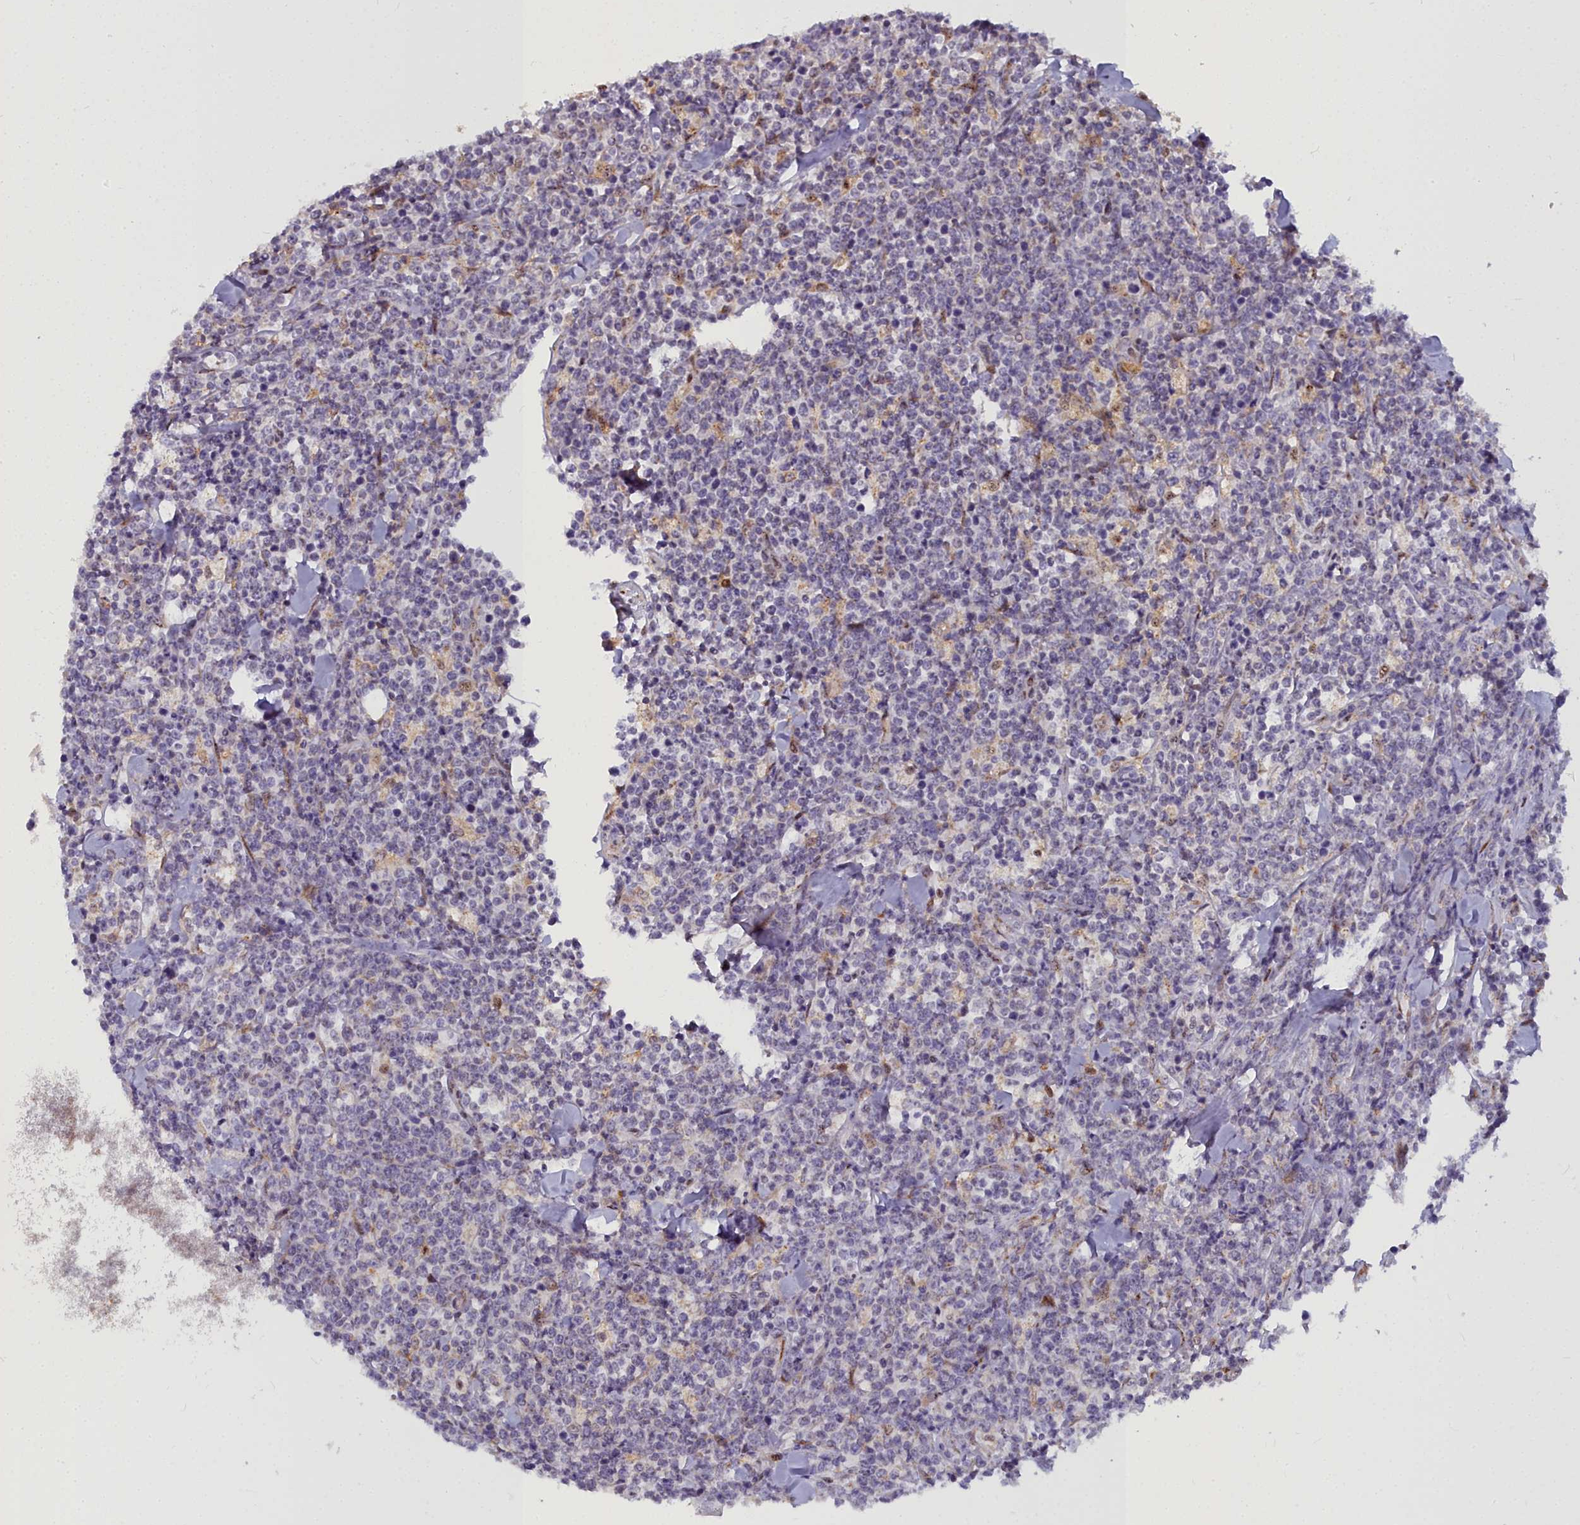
{"staining": {"intensity": "negative", "quantity": "none", "location": "none"}, "tissue": "lymphoma", "cell_type": "Tumor cells", "image_type": "cancer", "snomed": [{"axis": "morphology", "description": "Malignant lymphoma, non-Hodgkin's type, High grade"}, {"axis": "topography", "description": "Small intestine"}], "caption": "There is no significant expression in tumor cells of malignant lymphoma, non-Hodgkin's type (high-grade).", "gene": "WDPCP", "patient": {"sex": "male", "age": 8}}